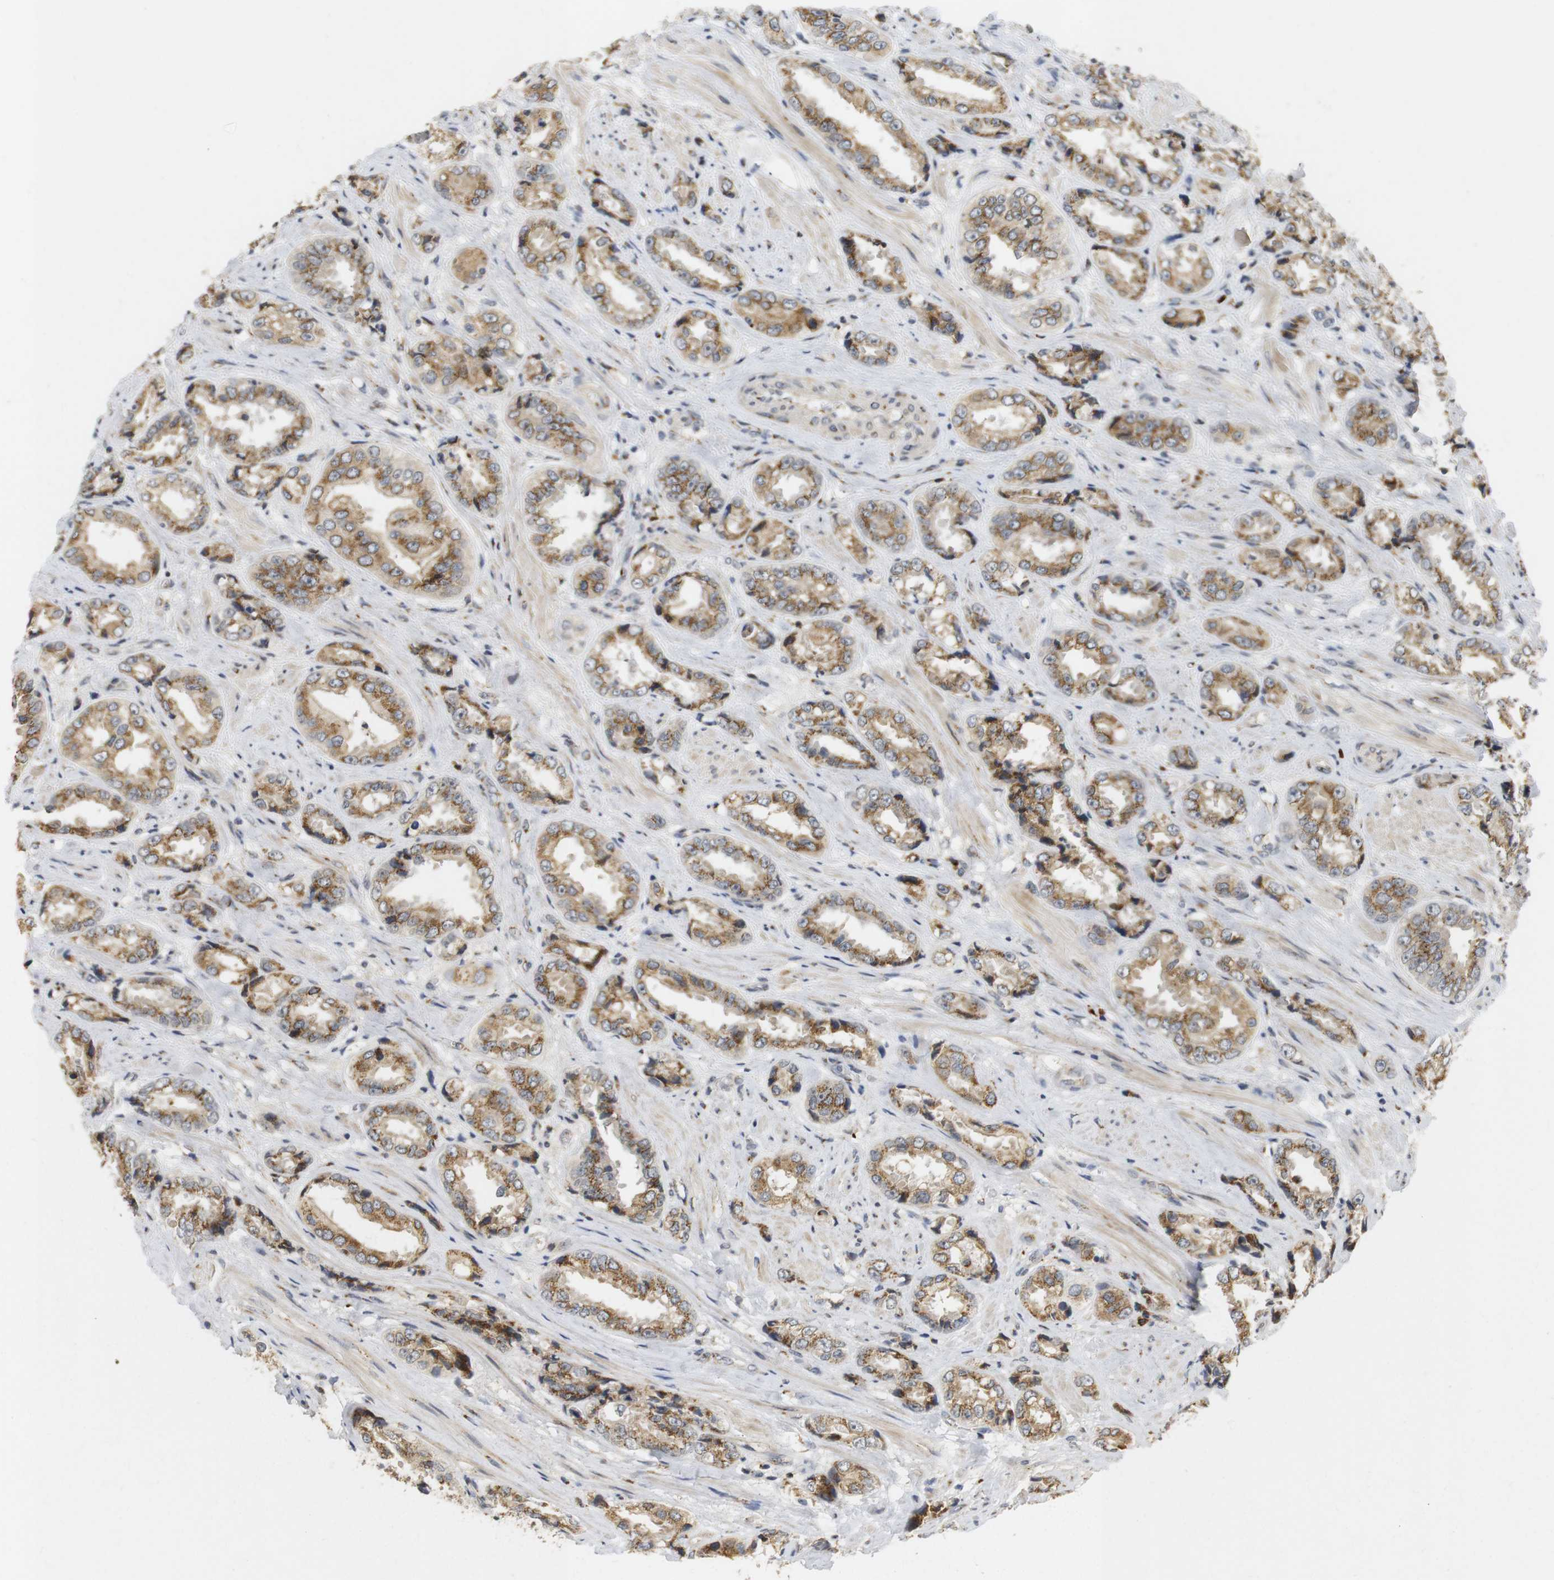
{"staining": {"intensity": "moderate", "quantity": ">75%", "location": "cytoplasmic/membranous"}, "tissue": "prostate cancer", "cell_type": "Tumor cells", "image_type": "cancer", "snomed": [{"axis": "morphology", "description": "Adenocarcinoma, High grade"}, {"axis": "topography", "description": "Prostate"}], "caption": "A micrograph showing moderate cytoplasmic/membranous expression in approximately >75% of tumor cells in prostate adenocarcinoma (high-grade), as visualized by brown immunohistochemical staining.", "gene": "ZFPL1", "patient": {"sex": "male", "age": 61}}